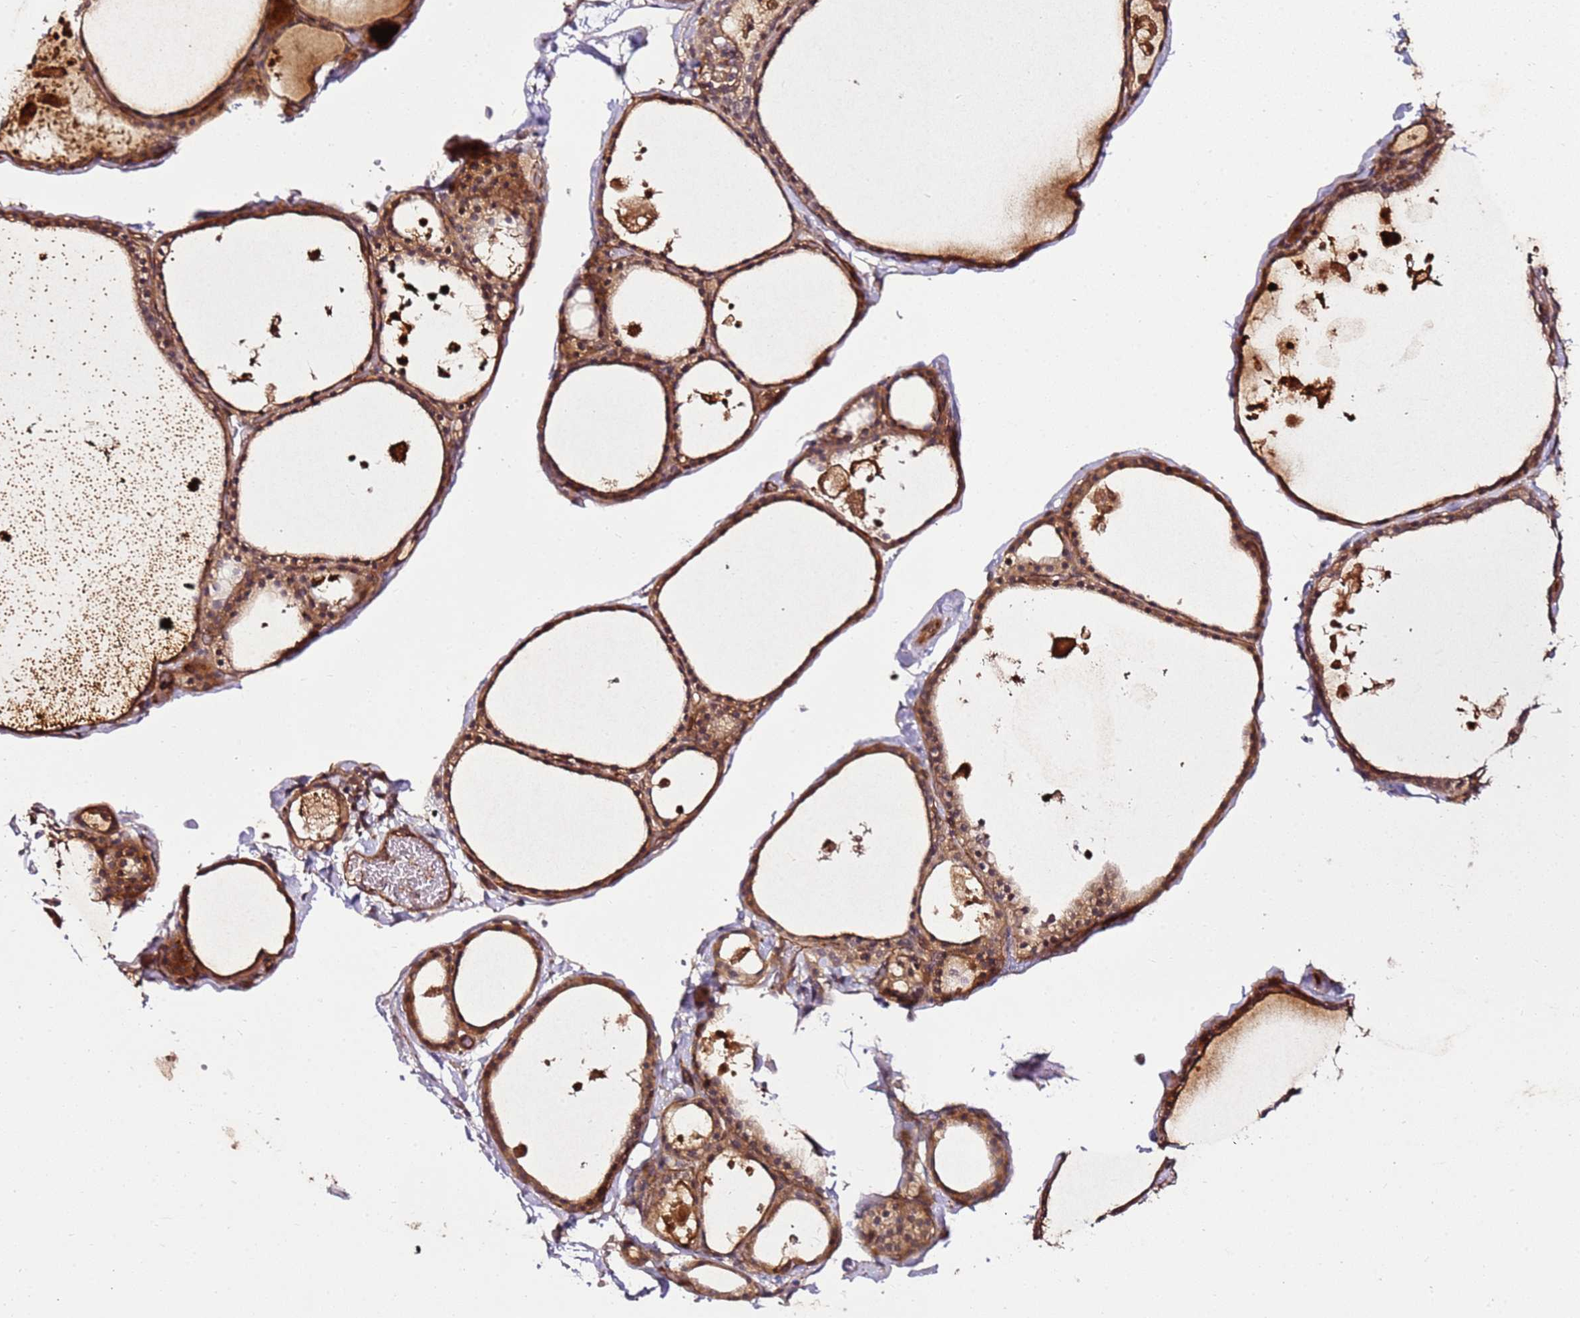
{"staining": {"intensity": "moderate", "quantity": ">75%", "location": "cytoplasmic/membranous"}, "tissue": "thyroid gland", "cell_type": "Glandular cells", "image_type": "normal", "snomed": [{"axis": "morphology", "description": "Normal tissue, NOS"}, {"axis": "topography", "description": "Thyroid gland"}], "caption": "Glandular cells show medium levels of moderate cytoplasmic/membranous positivity in approximately >75% of cells in normal thyroid gland. (Brightfield microscopy of DAB IHC at high magnification).", "gene": "CCNYL1", "patient": {"sex": "male", "age": 56}}